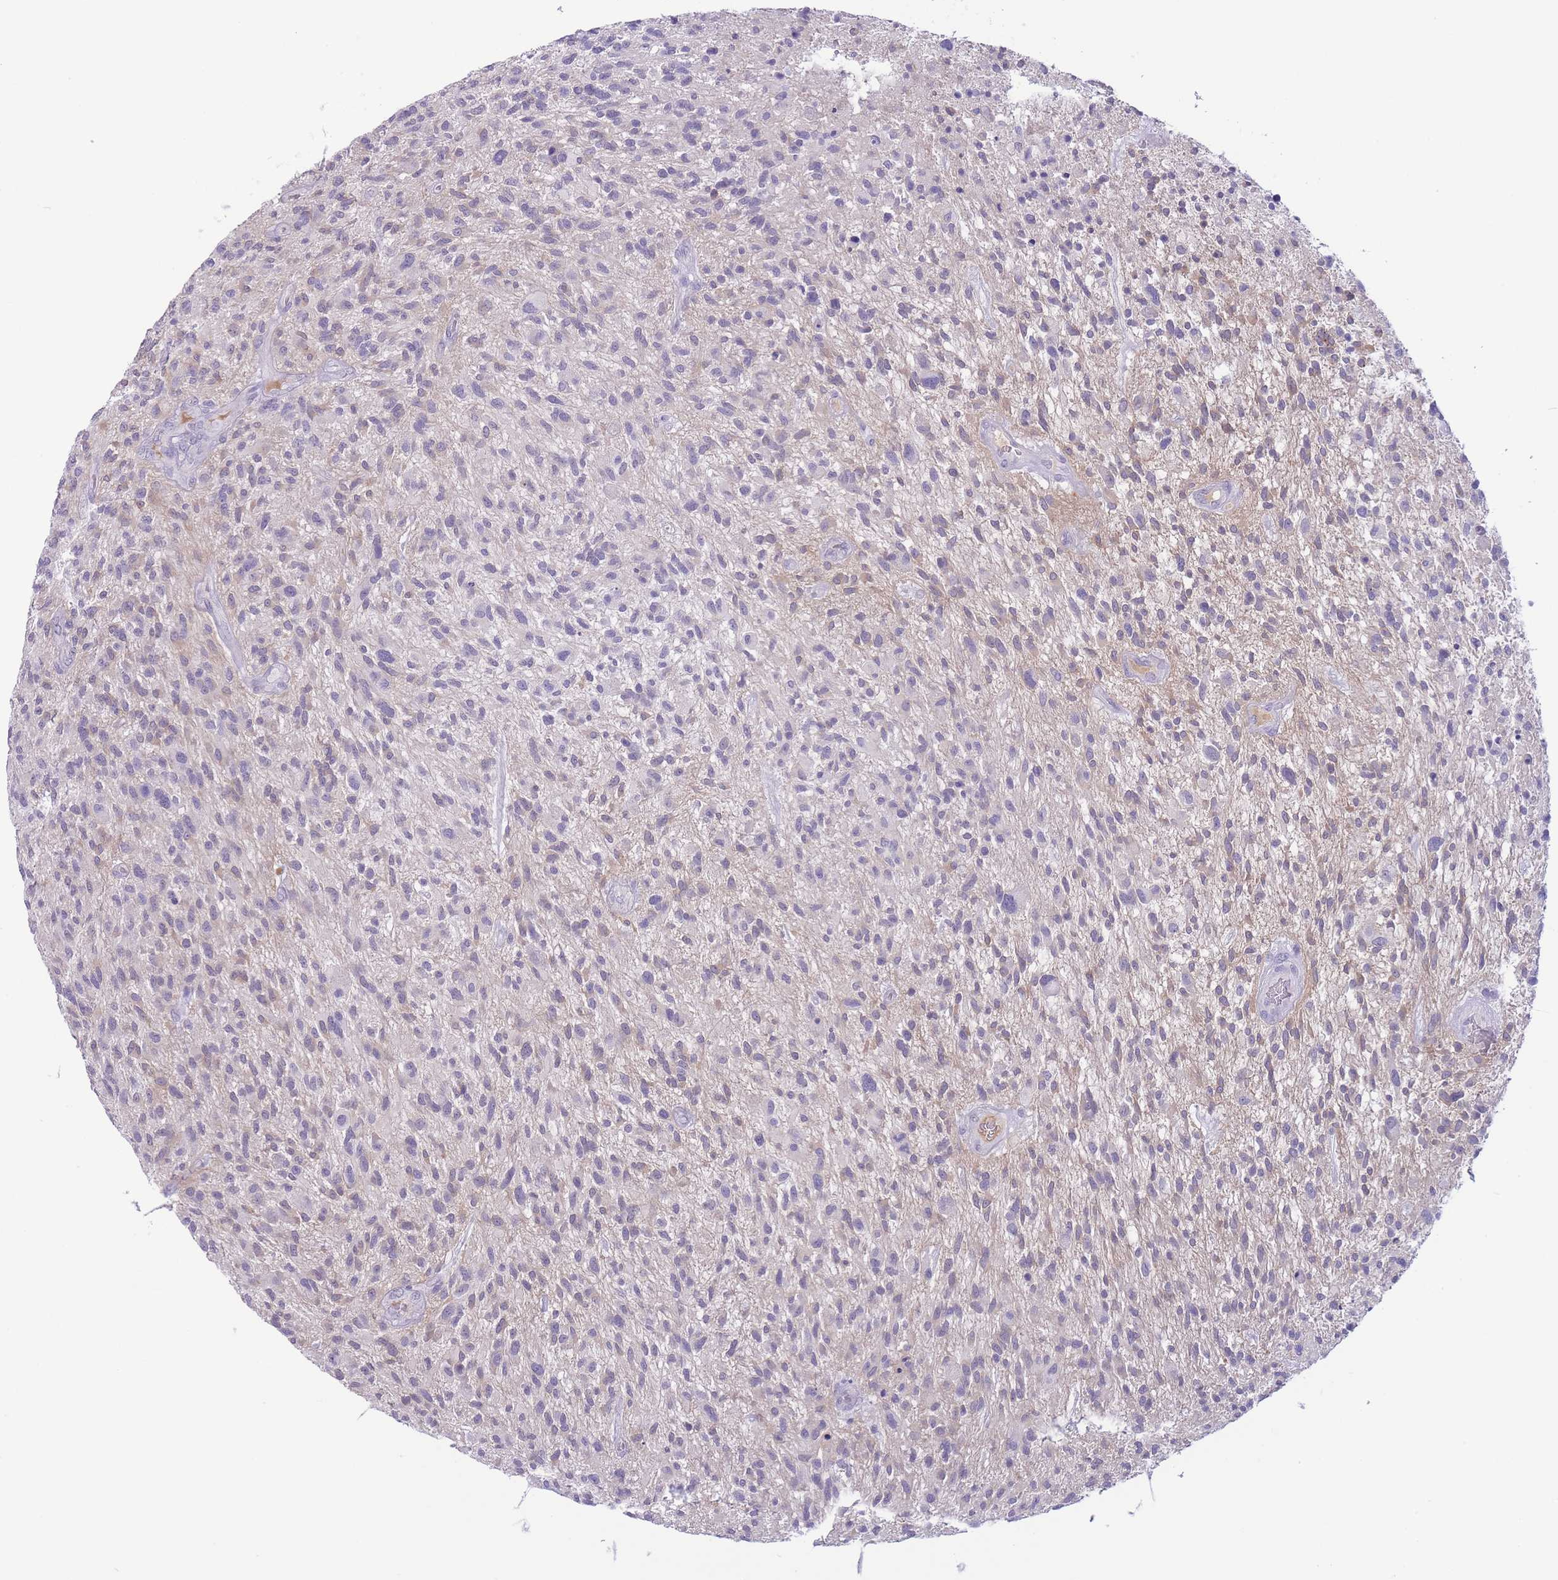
{"staining": {"intensity": "weak", "quantity": "<25%", "location": "cytoplasmic/membranous"}, "tissue": "glioma", "cell_type": "Tumor cells", "image_type": "cancer", "snomed": [{"axis": "morphology", "description": "Glioma, malignant, High grade"}, {"axis": "topography", "description": "Brain"}], "caption": "DAB immunohistochemical staining of glioma reveals no significant staining in tumor cells.", "gene": "ASAP3", "patient": {"sex": "male", "age": 47}}